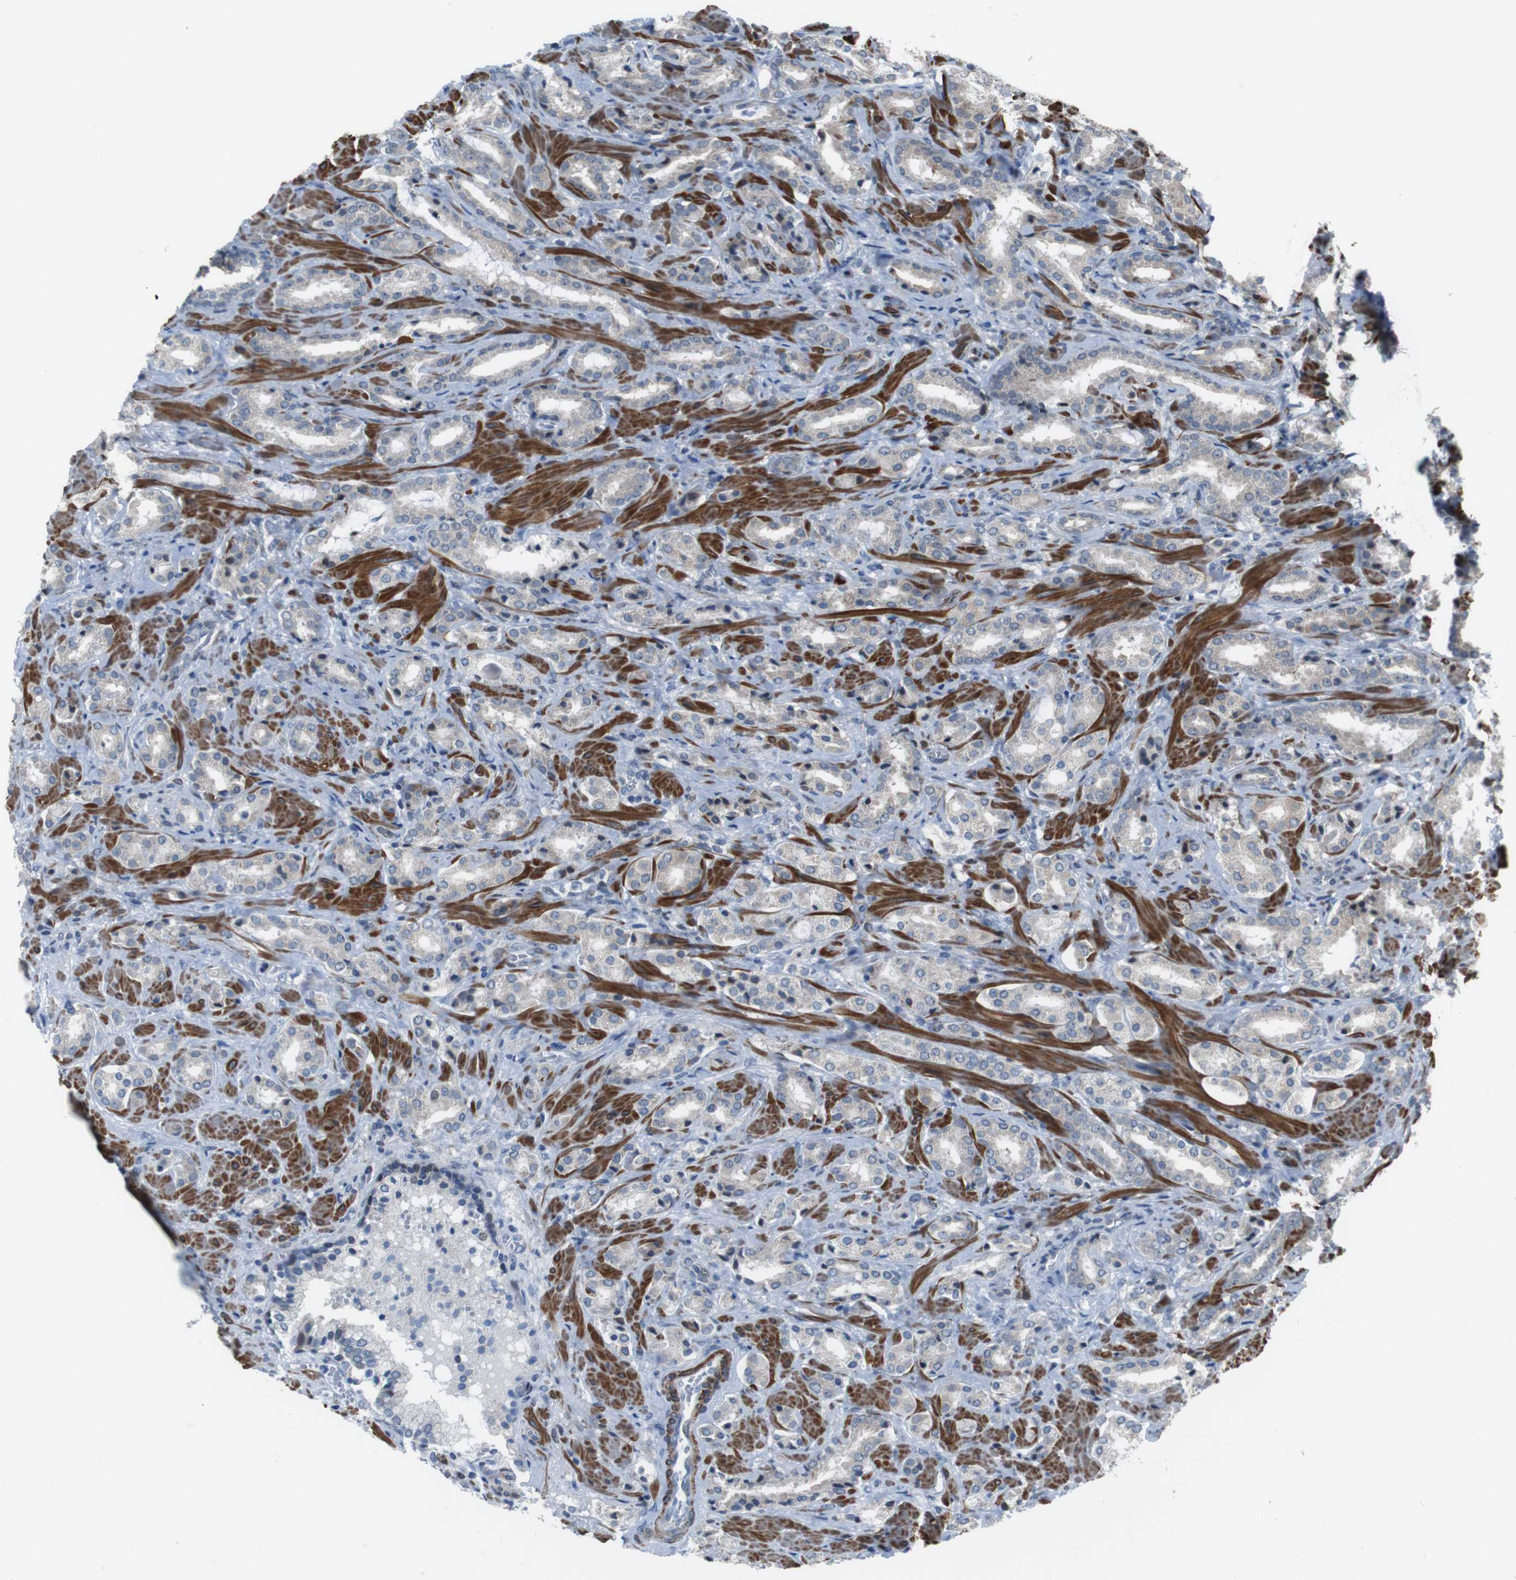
{"staining": {"intensity": "negative", "quantity": "none", "location": "none"}, "tissue": "prostate cancer", "cell_type": "Tumor cells", "image_type": "cancer", "snomed": [{"axis": "morphology", "description": "Adenocarcinoma, High grade"}, {"axis": "topography", "description": "Prostate"}], "caption": "The histopathology image exhibits no staining of tumor cells in prostate high-grade adenocarcinoma.", "gene": "PBRM1", "patient": {"sex": "male", "age": 64}}